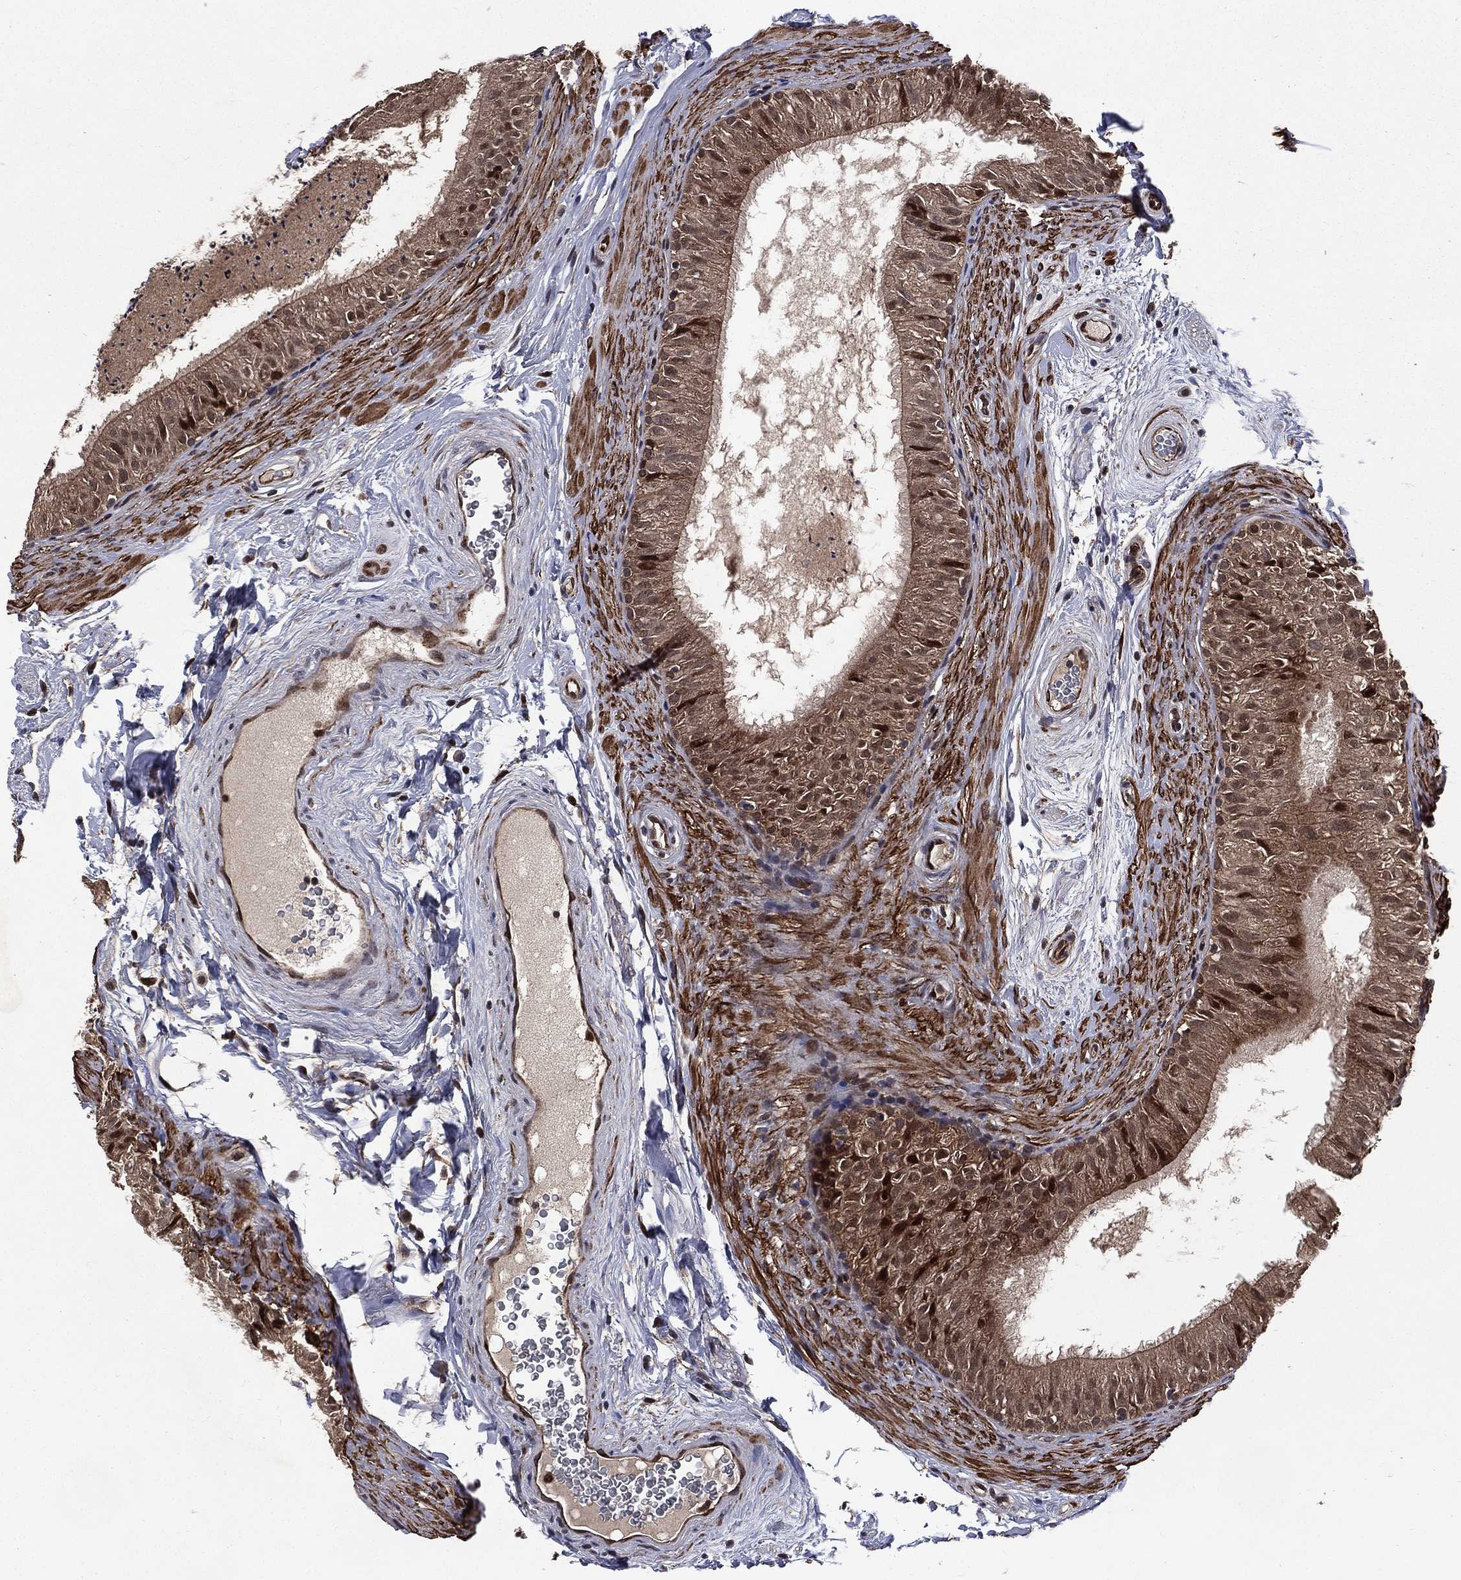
{"staining": {"intensity": "moderate", "quantity": "25%-75%", "location": "cytoplasmic/membranous"}, "tissue": "epididymis", "cell_type": "Glandular cells", "image_type": "normal", "snomed": [{"axis": "morphology", "description": "Normal tissue, NOS"}, {"axis": "topography", "description": "Epididymis"}], "caption": "Human epididymis stained for a protein (brown) exhibits moderate cytoplasmic/membranous positive expression in approximately 25%-75% of glandular cells.", "gene": "LENG8", "patient": {"sex": "male", "age": 34}}